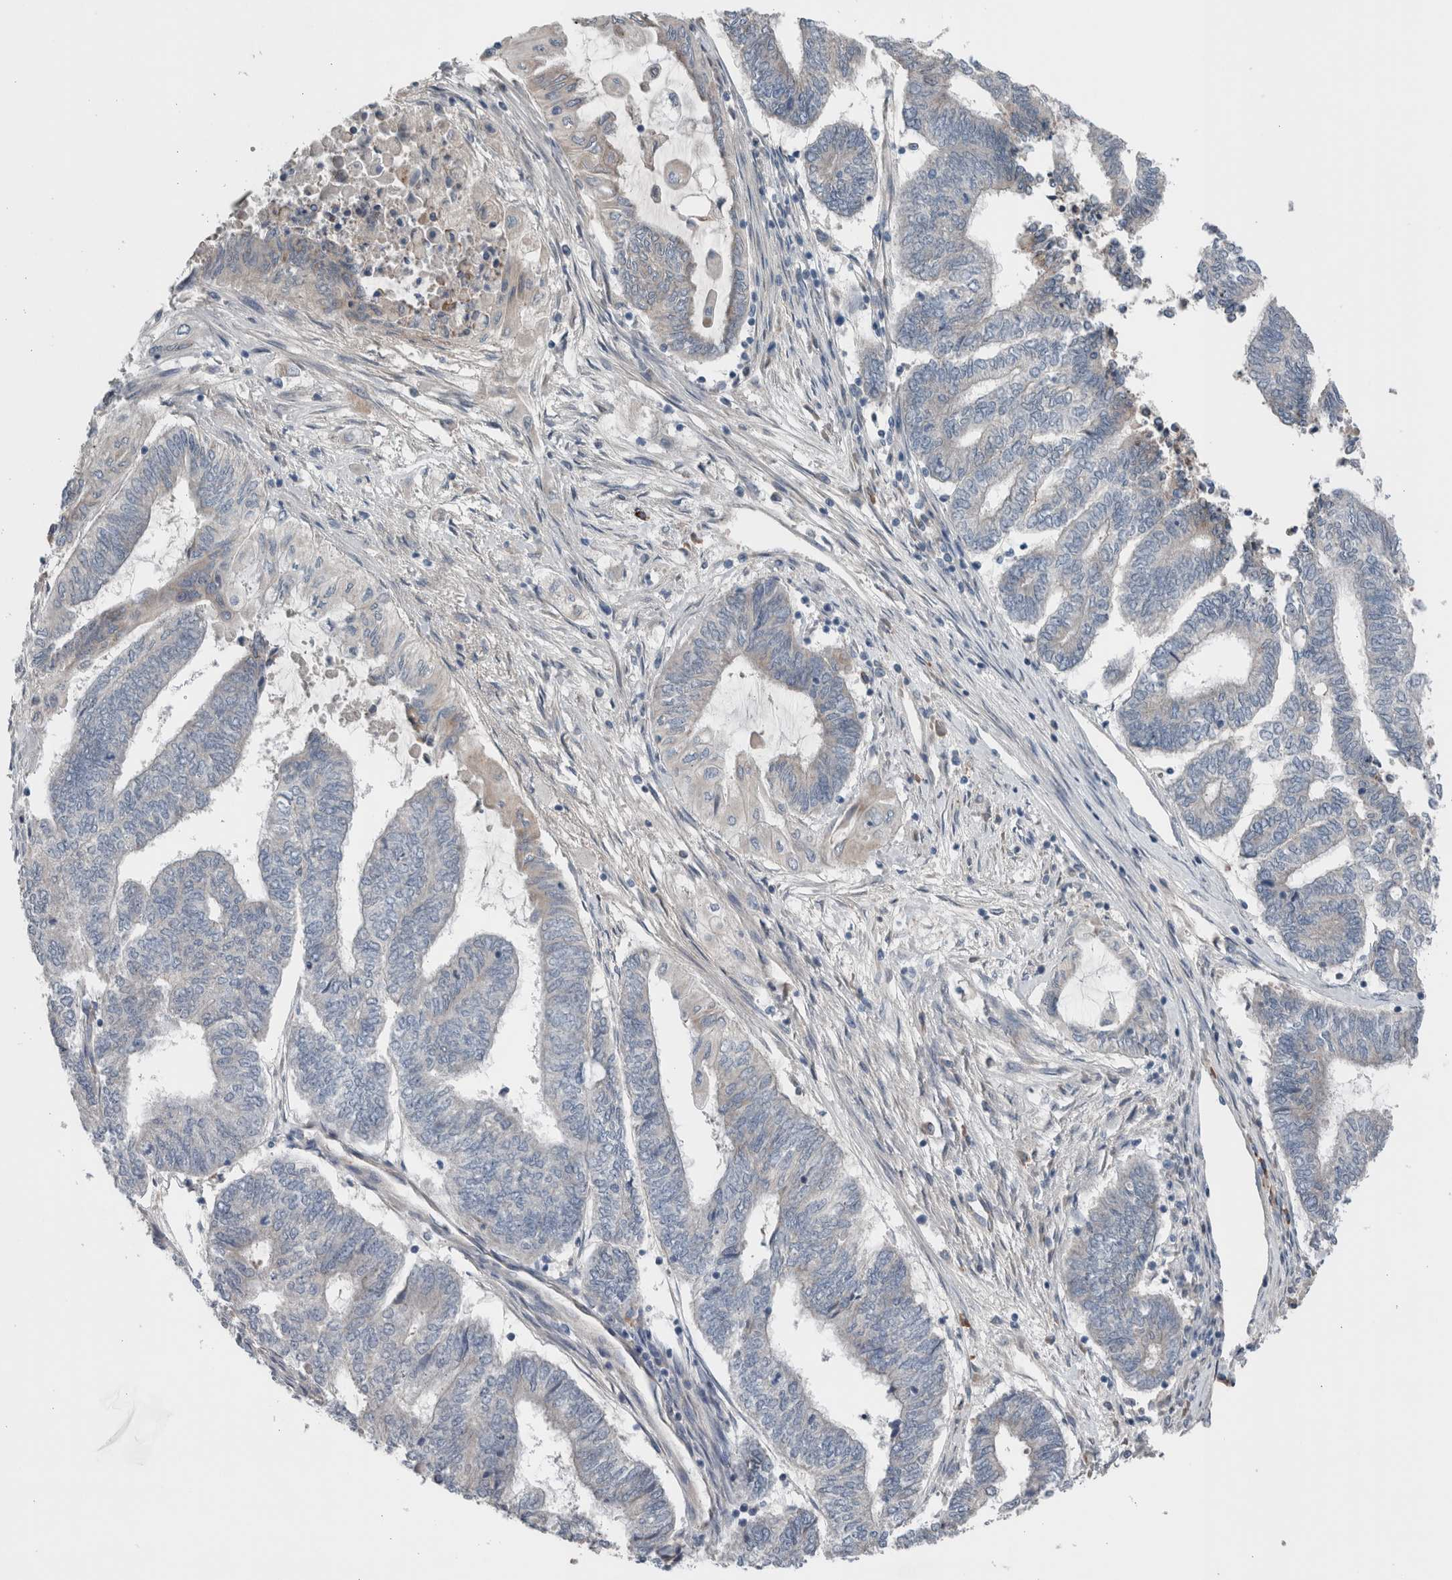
{"staining": {"intensity": "negative", "quantity": "none", "location": "none"}, "tissue": "endometrial cancer", "cell_type": "Tumor cells", "image_type": "cancer", "snomed": [{"axis": "morphology", "description": "Adenocarcinoma, NOS"}, {"axis": "topography", "description": "Uterus"}, {"axis": "topography", "description": "Endometrium"}], "caption": "High magnification brightfield microscopy of adenocarcinoma (endometrial) stained with DAB (brown) and counterstained with hematoxylin (blue): tumor cells show no significant expression.", "gene": "CRNN", "patient": {"sex": "female", "age": 70}}